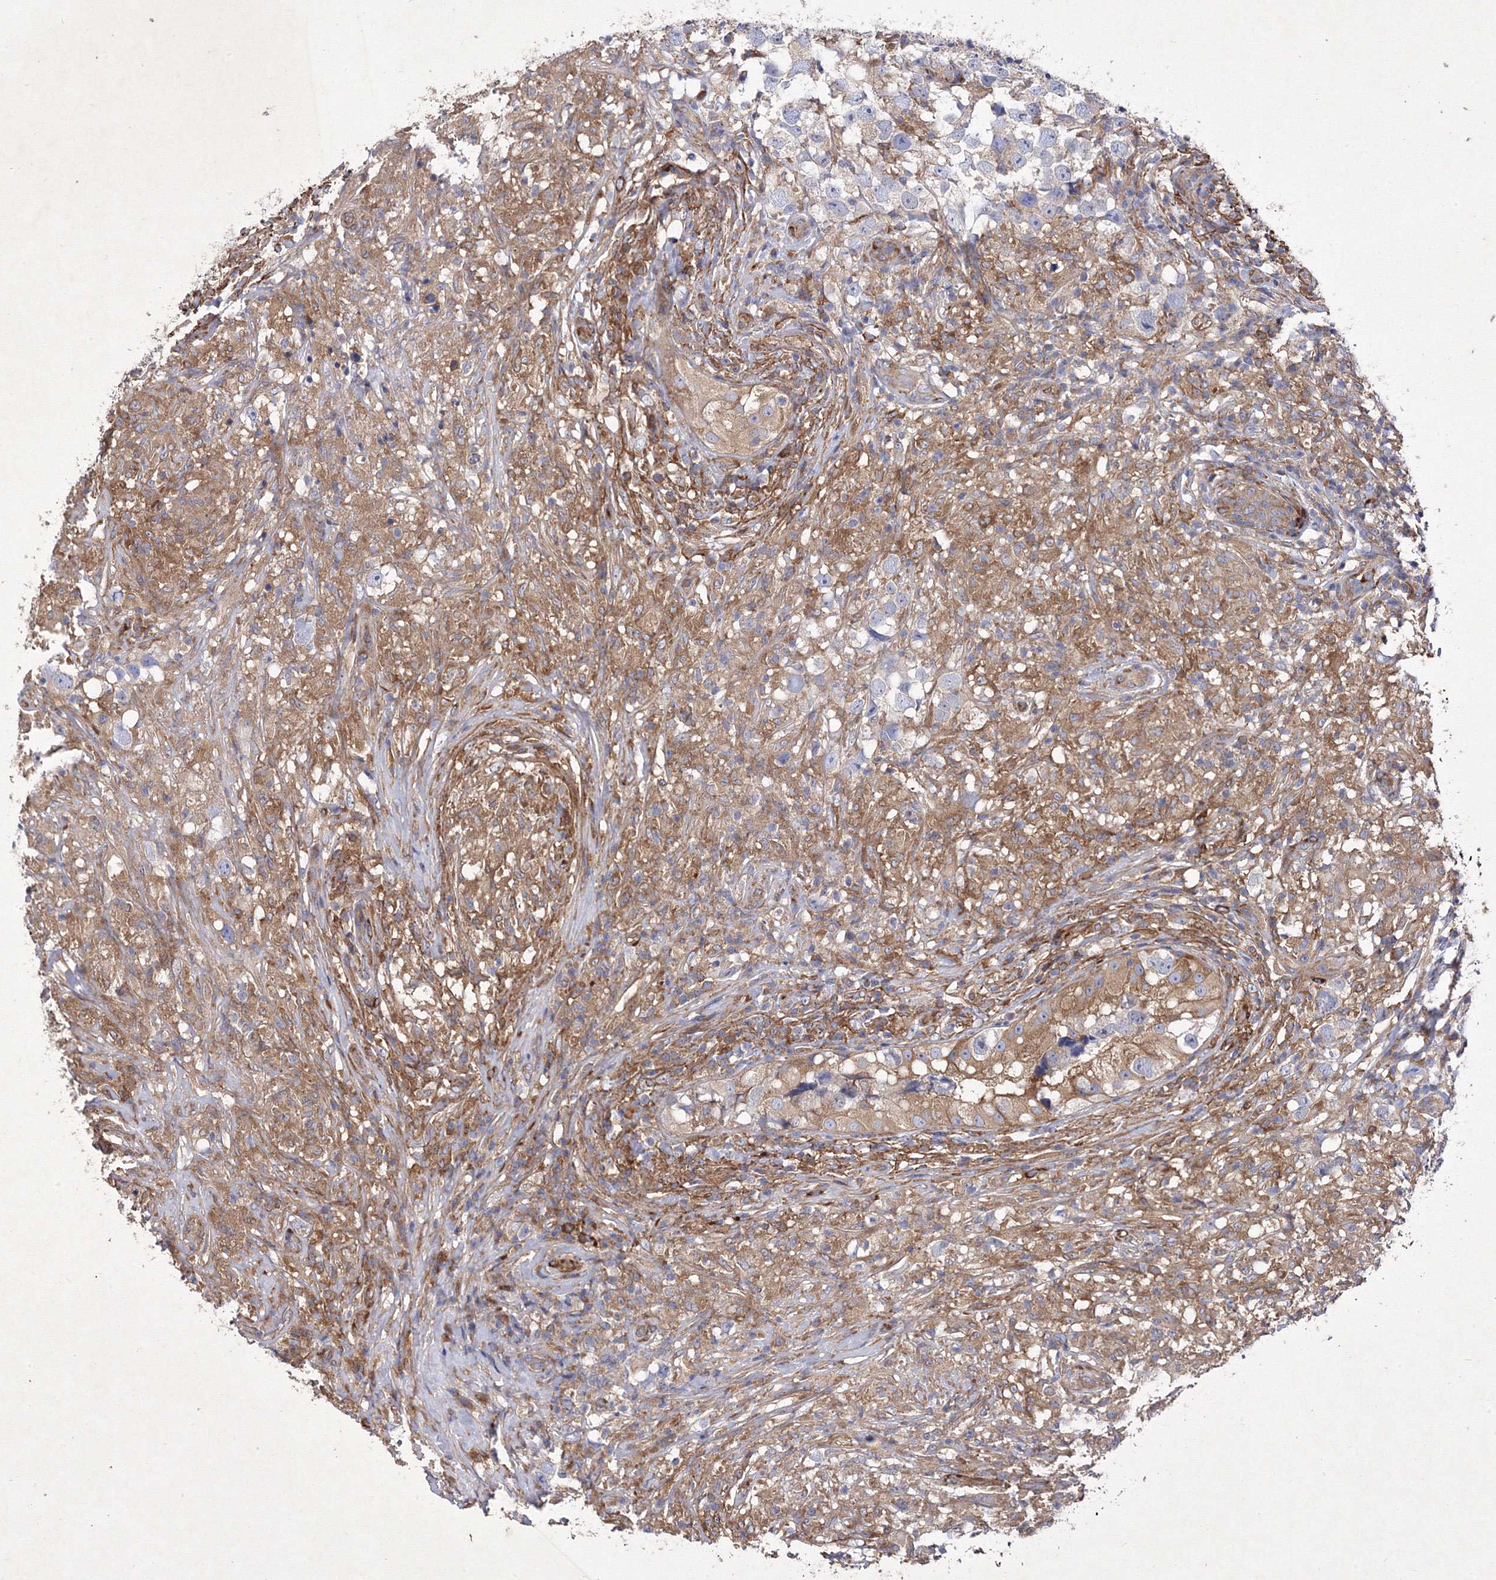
{"staining": {"intensity": "moderate", "quantity": ">75%", "location": "cytoplasmic/membranous"}, "tissue": "testis cancer", "cell_type": "Tumor cells", "image_type": "cancer", "snomed": [{"axis": "morphology", "description": "Seminoma, NOS"}, {"axis": "topography", "description": "Testis"}], "caption": "Tumor cells exhibit medium levels of moderate cytoplasmic/membranous staining in about >75% of cells in human testis cancer. Immunohistochemistry (ihc) stains the protein in brown and the nuclei are stained blue.", "gene": "SNX18", "patient": {"sex": "male", "age": 49}}